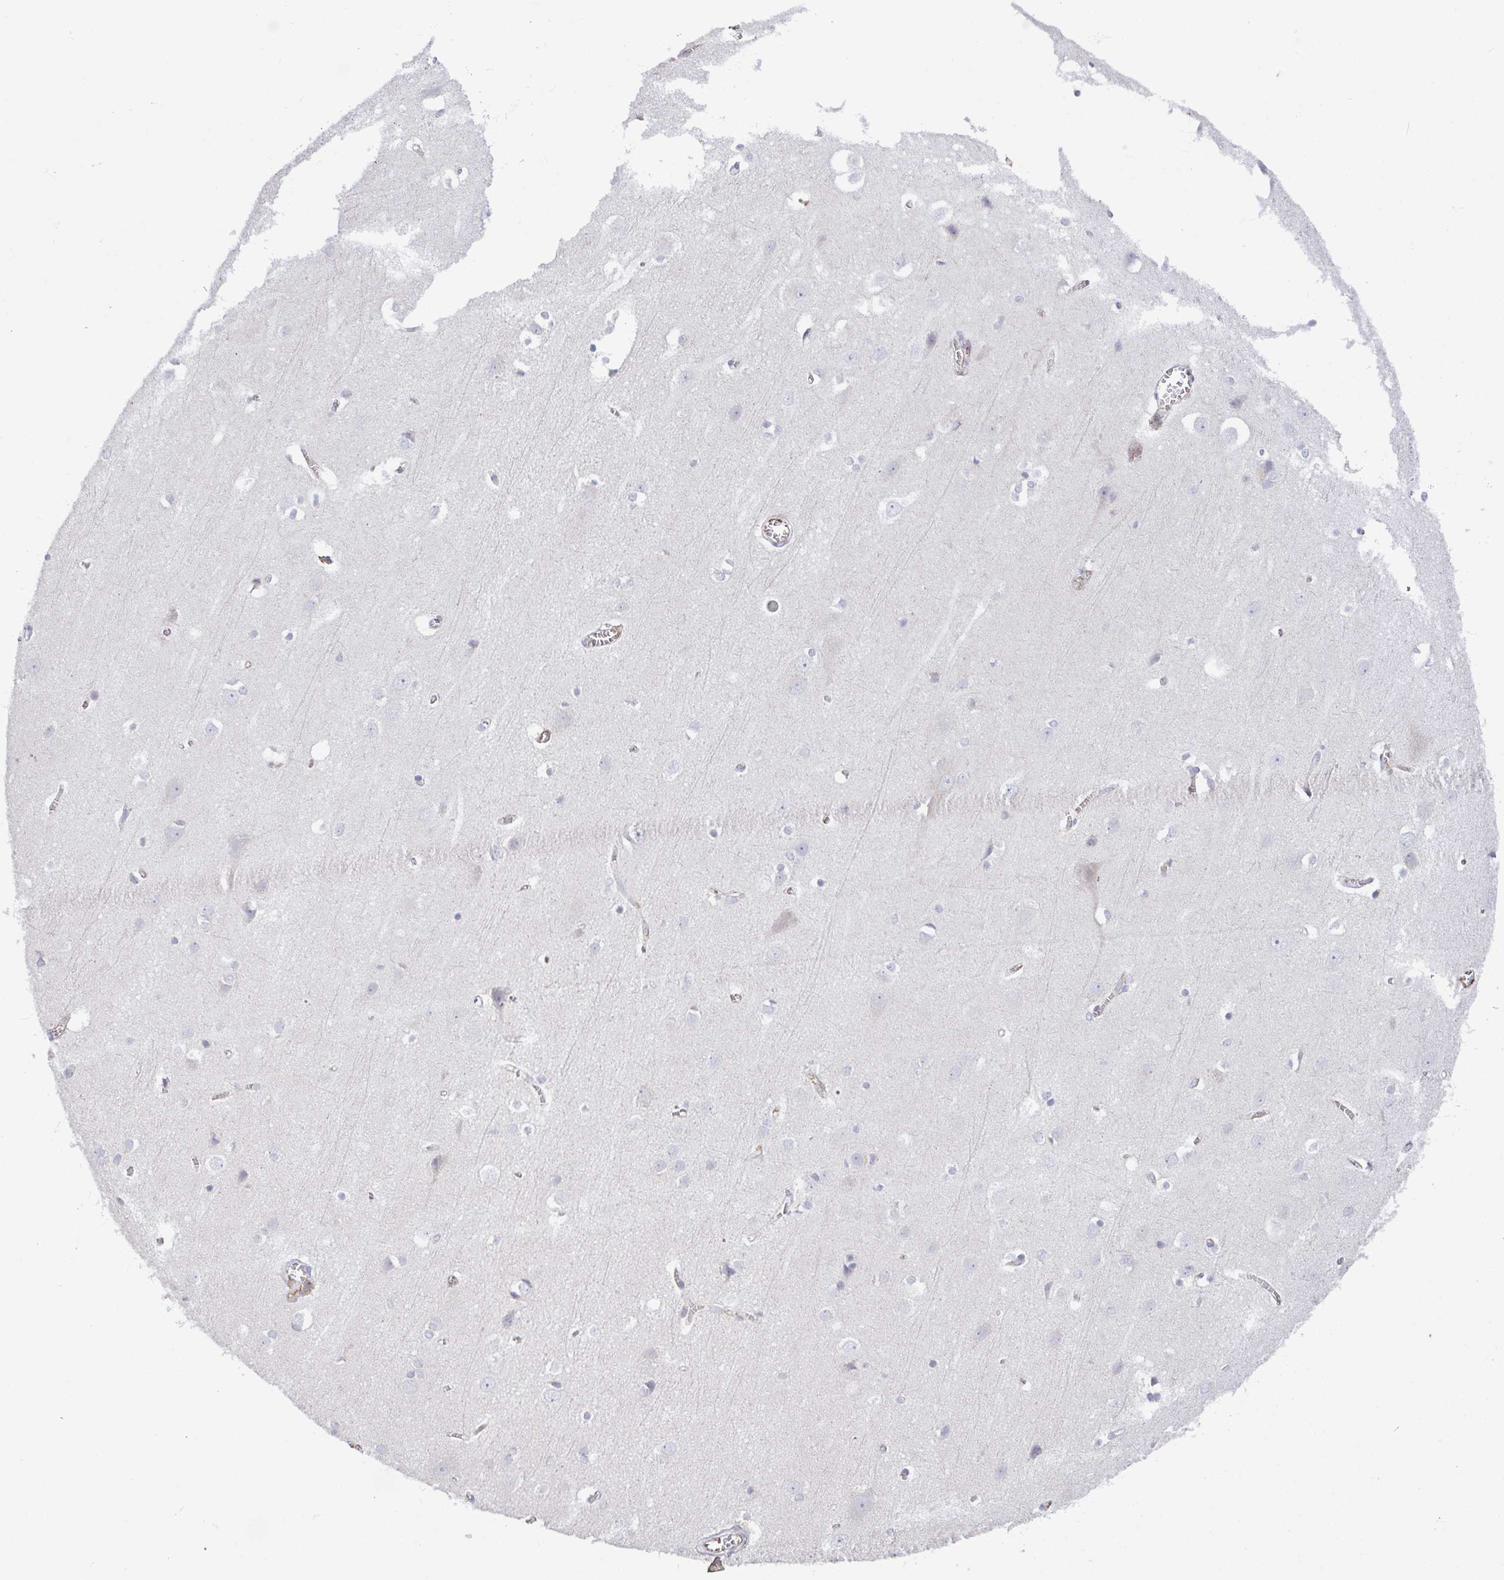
{"staining": {"intensity": "negative", "quantity": "none", "location": "none"}, "tissue": "cerebral cortex", "cell_type": "Endothelial cells", "image_type": "normal", "snomed": [{"axis": "morphology", "description": "Normal tissue, NOS"}, {"axis": "topography", "description": "Cerebral cortex"}], "caption": "Endothelial cells show no significant protein staining in benign cerebral cortex. (Brightfield microscopy of DAB immunohistochemistry at high magnification).", "gene": "PLCD4", "patient": {"sex": "male", "age": 37}}